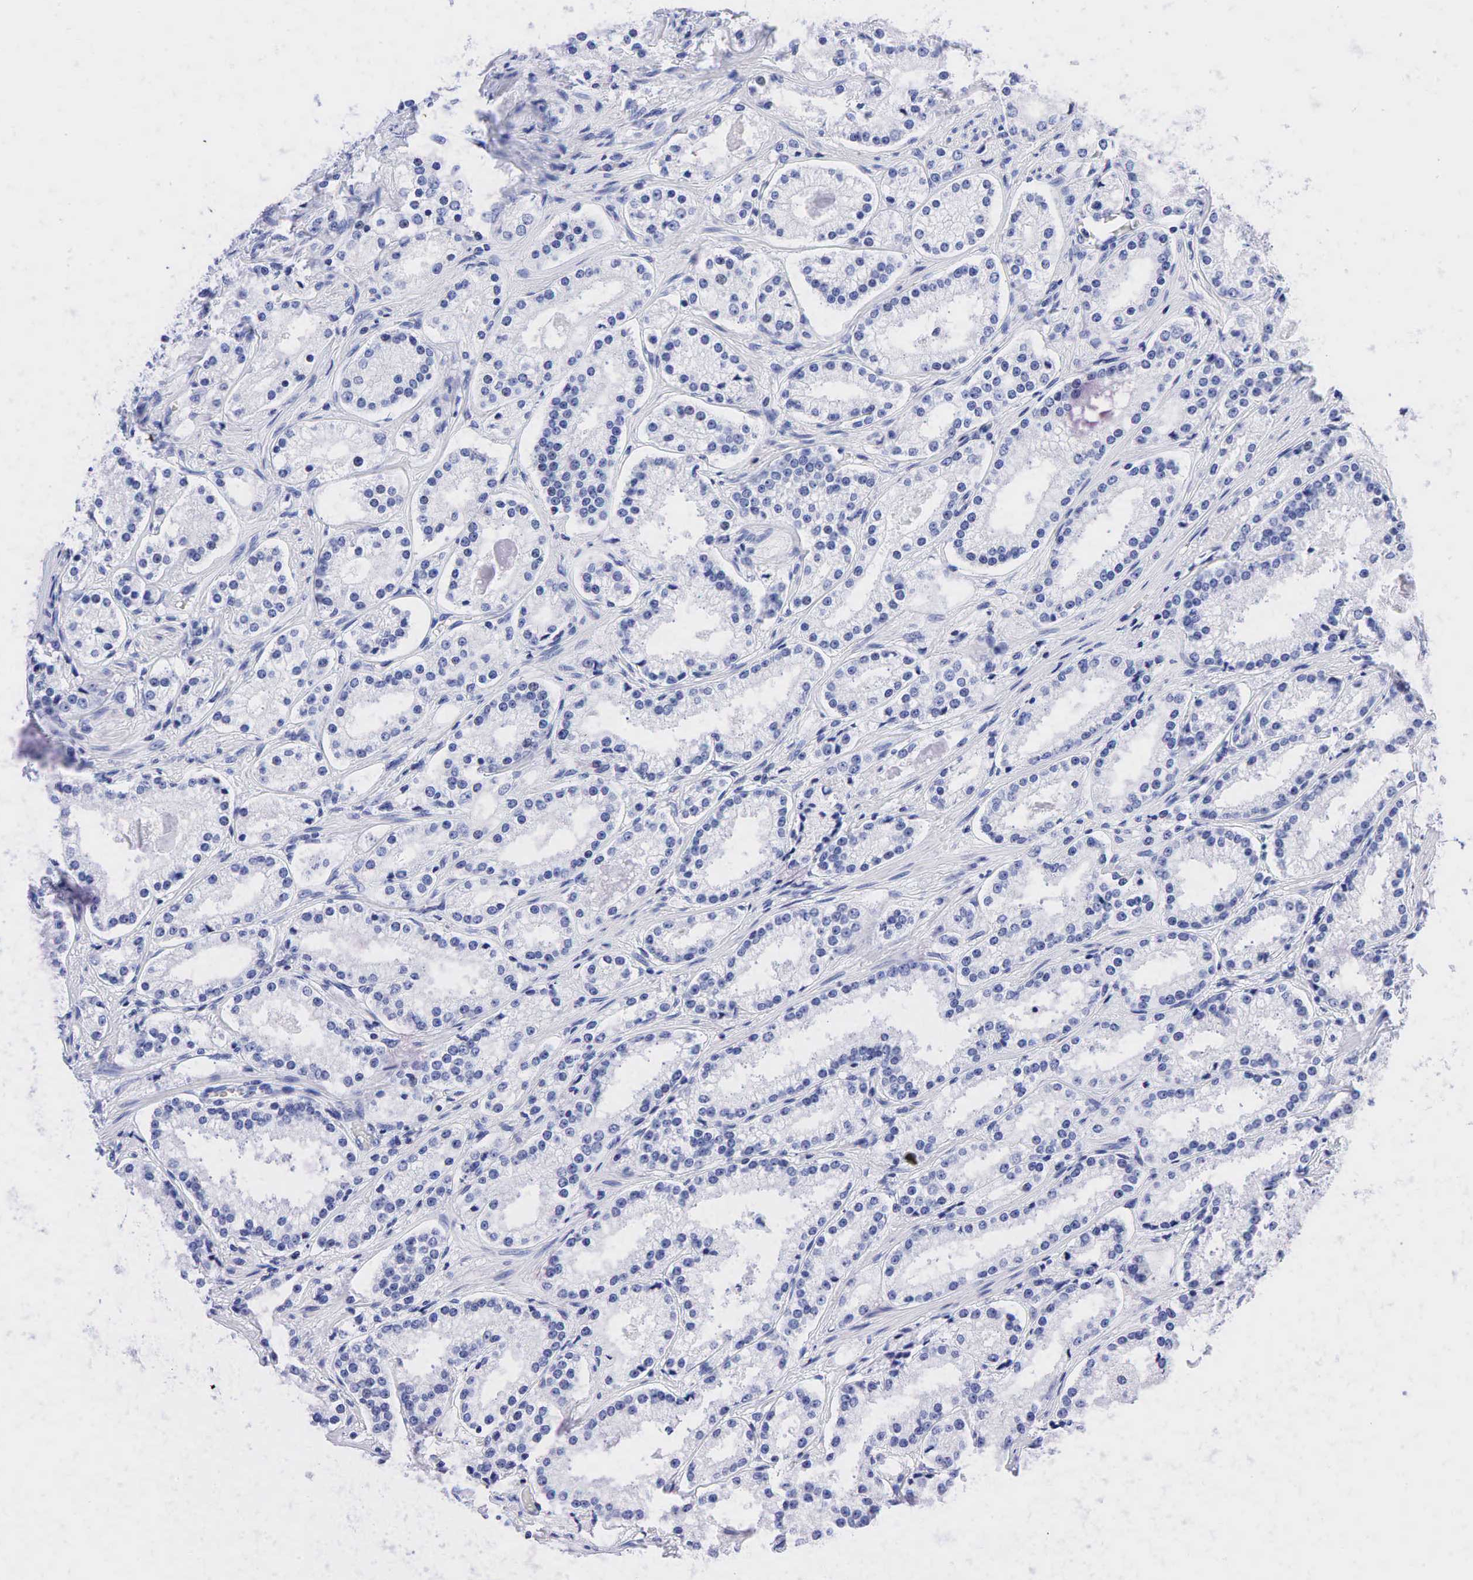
{"staining": {"intensity": "negative", "quantity": "none", "location": "none"}, "tissue": "prostate cancer", "cell_type": "Tumor cells", "image_type": "cancer", "snomed": [{"axis": "morphology", "description": "Adenocarcinoma, Medium grade"}, {"axis": "topography", "description": "Prostate"}], "caption": "Immunohistochemistry photomicrograph of neoplastic tissue: human prostate cancer (adenocarcinoma (medium-grade)) stained with DAB displays no significant protein staining in tumor cells. (DAB (3,3'-diaminobenzidine) IHC visualized using brightfield microscopy, high magnification).", "gene": "NKX2-1", "patient": {"sex": "male", "age": 73}}